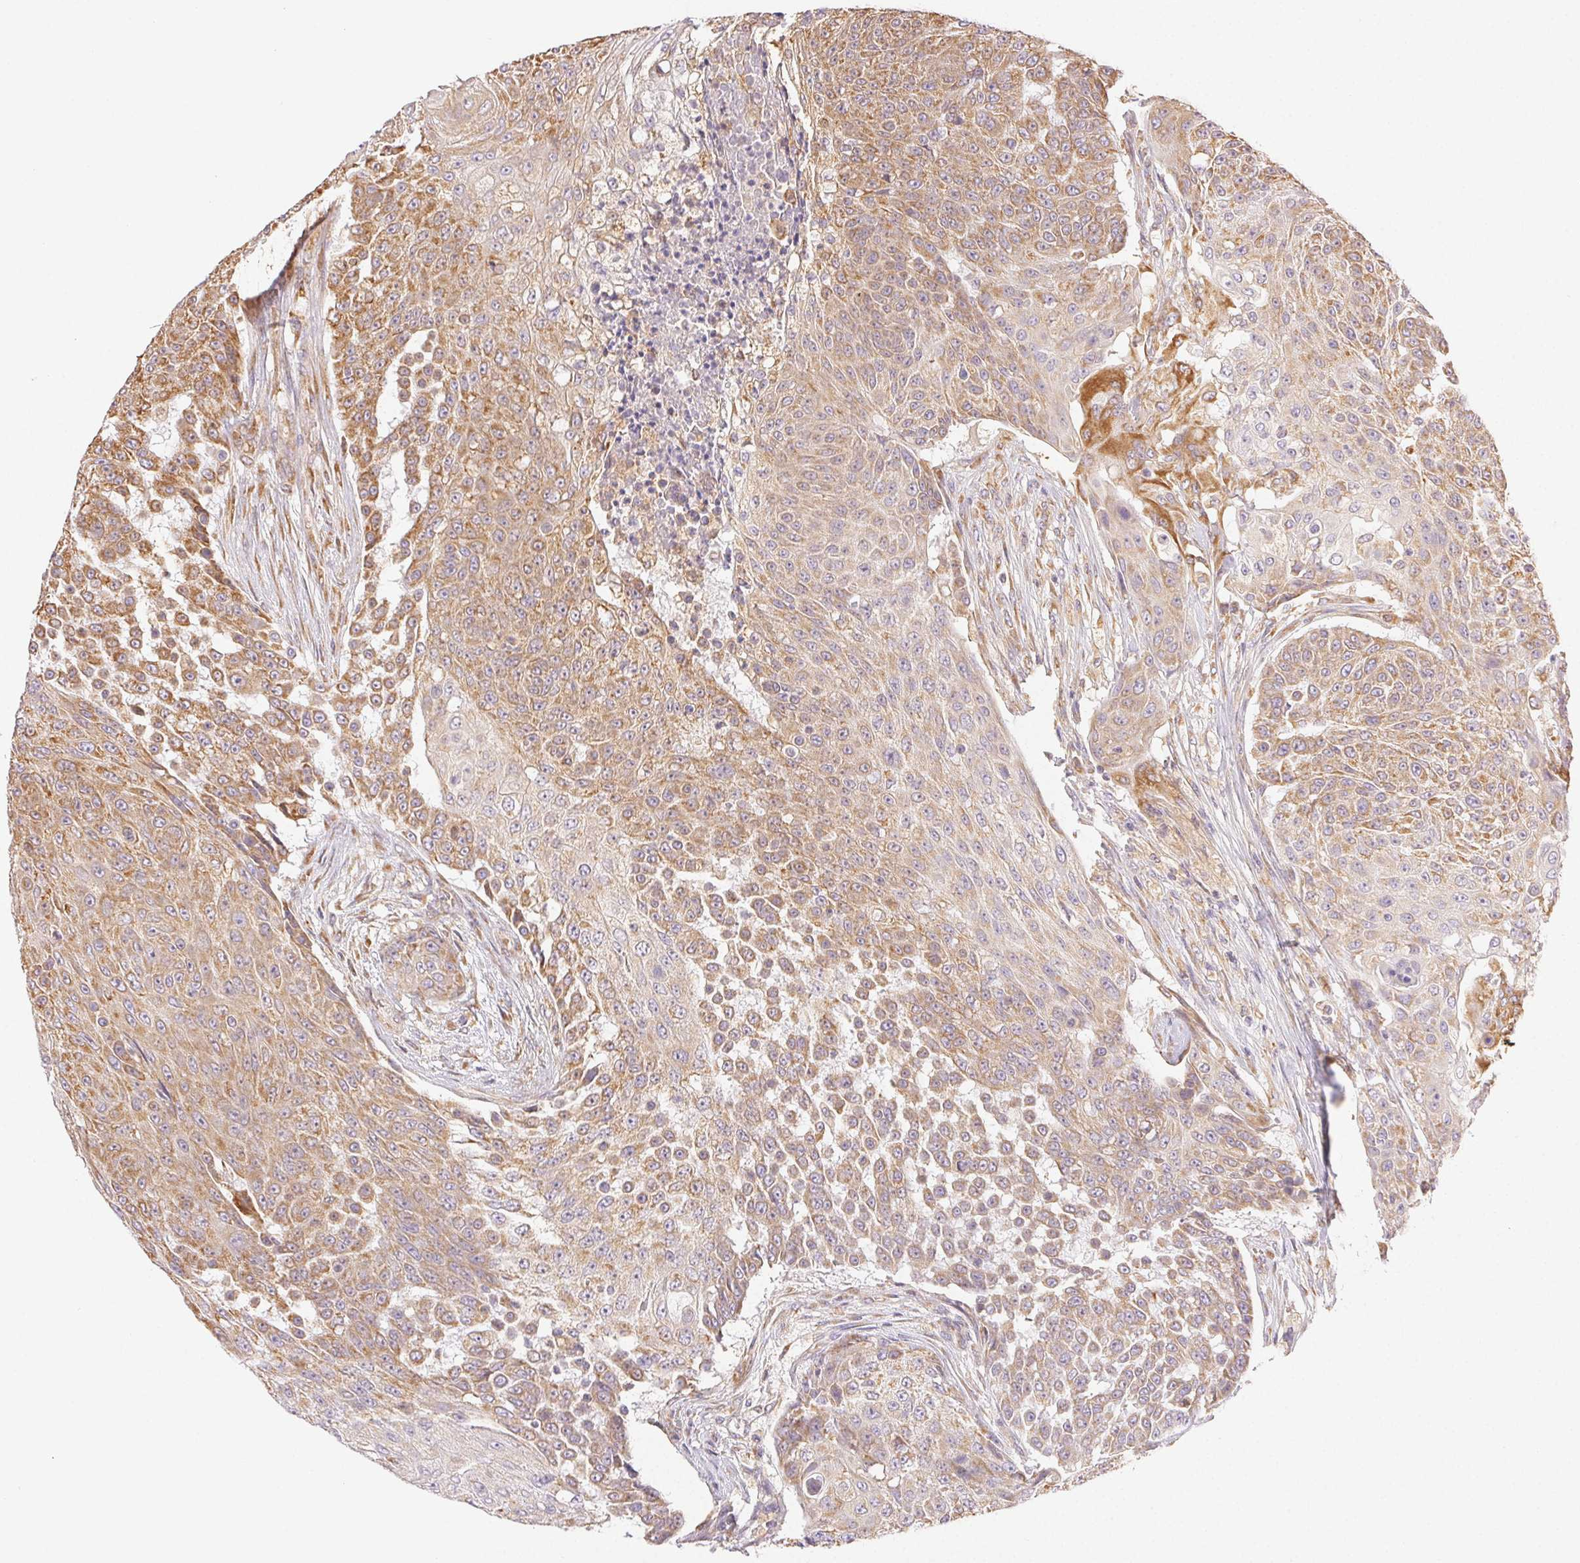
{"staining": {"intensity": "moderate", "quantity": ">75%", "location": "cytoplasmic/membranous"}, "tissue": "urothelial cancer", "cell_type": "Tumor cells", "image_type": "cancer", "snomed": [{"axis": "morphology", "description": "Urothelial carcinoma, High grade"}, {"axis": "topography", "description": "Urinary bladder"}], "caption": "A medium amount of moderate cytoplasmic/membranous expression is present in about >75% of tumor cells in urothelial cancer tissue. (DAB IHC with brightfield microscopy, high magnification).", "gene": "ENTREP1", "patient": {"sex": "female", "age": 63}}